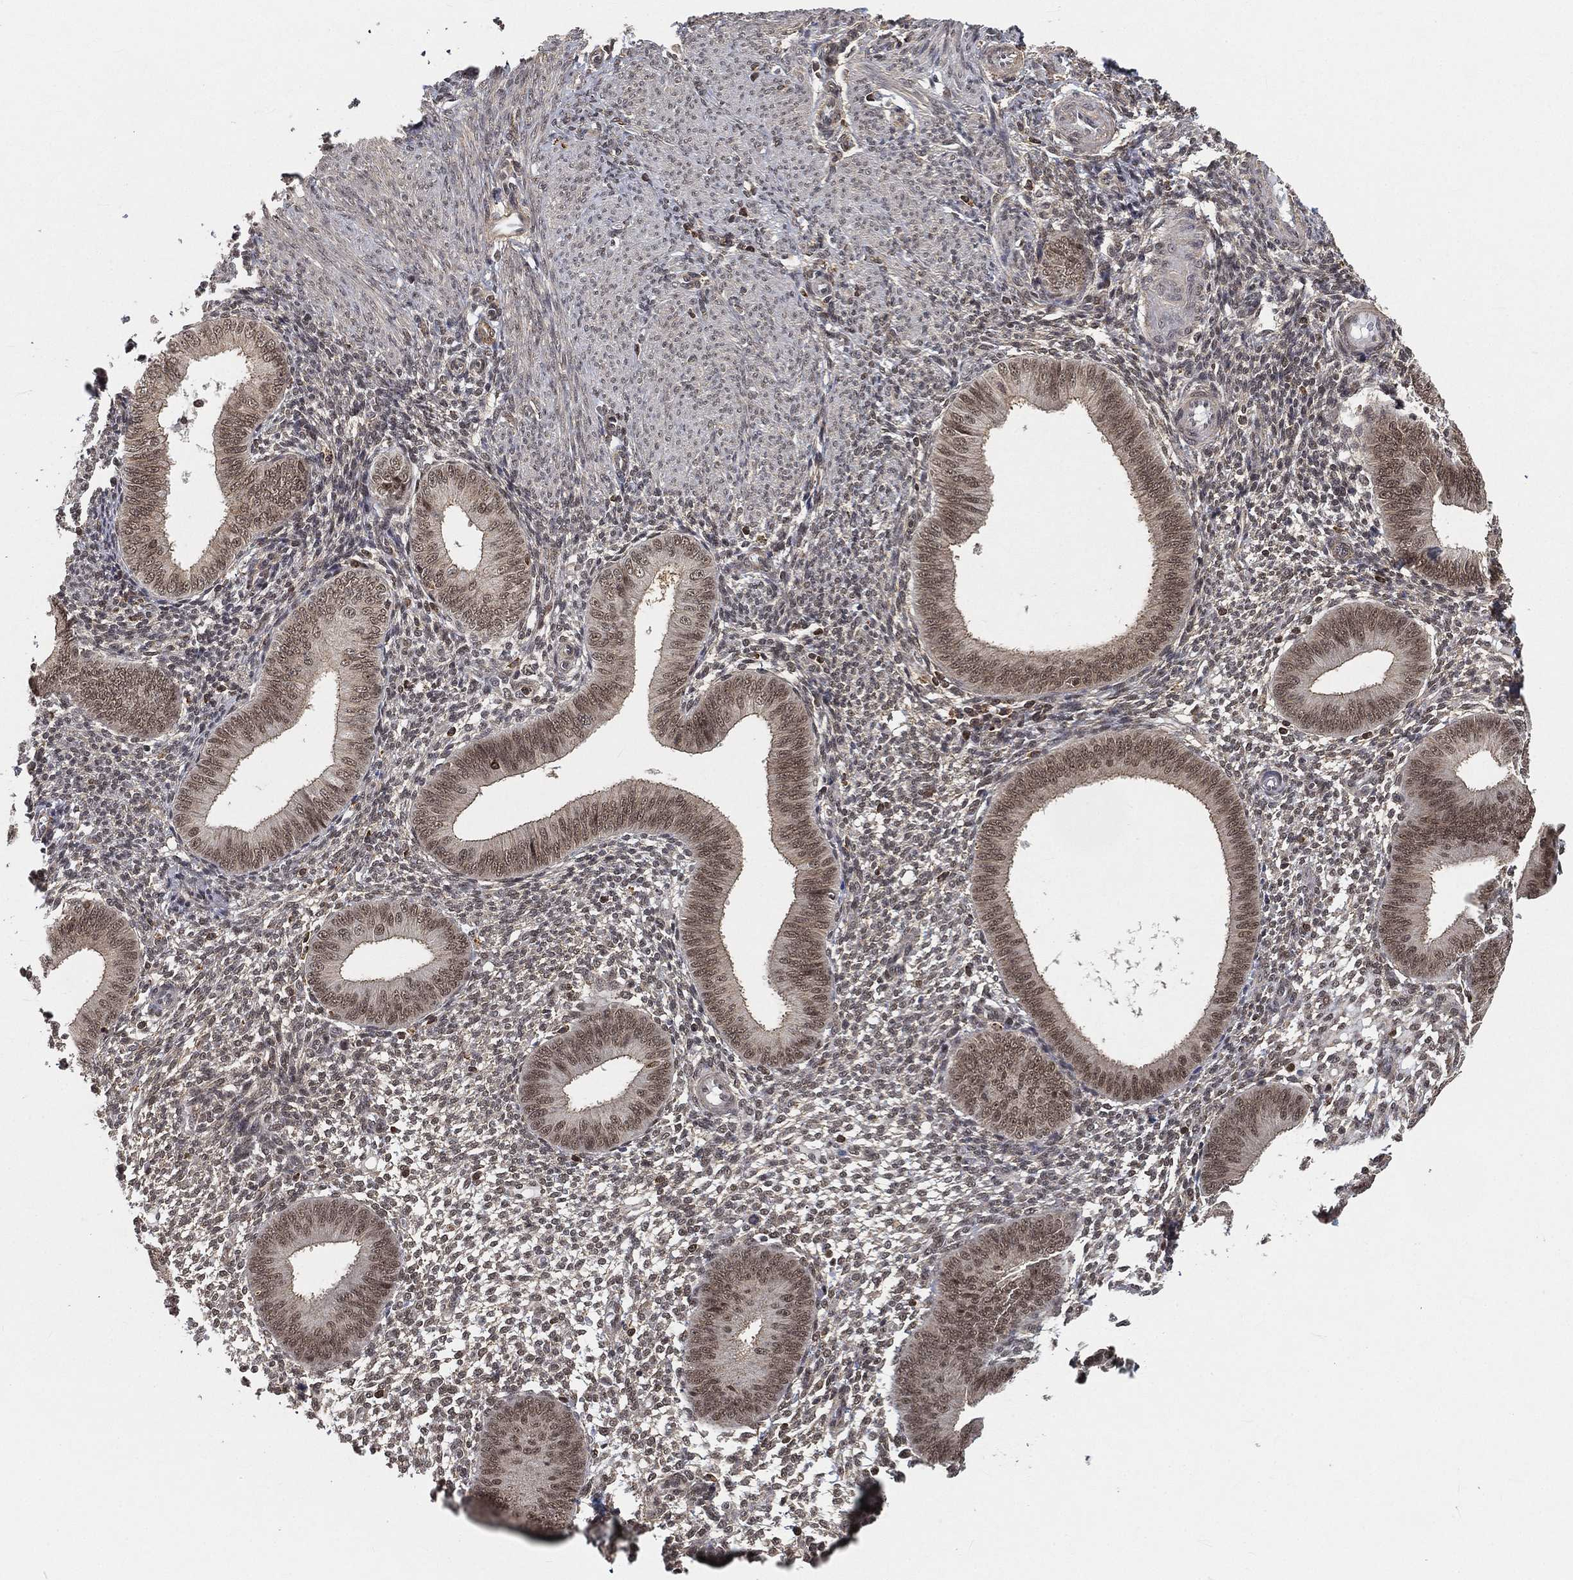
{"staining": {"intensity": "weak", "quantity": "<25%", "location": "nuclear"}, "tissue": "endometrium", "cell_type": "Cells in endometrial stroma", "image_type": "normal", "snomed": [{"axis": "morphology", "description": "Normal tissue, NOS"}, {"axis": "topography", "description": "Endometrium"}], "caption": "Immunohistochemical staining of normal human endometrium exhibits no significant expression in cells in endometrial stroma.", "gene": "RSRC2", "patient": {"sex": "female", "age": 39}}